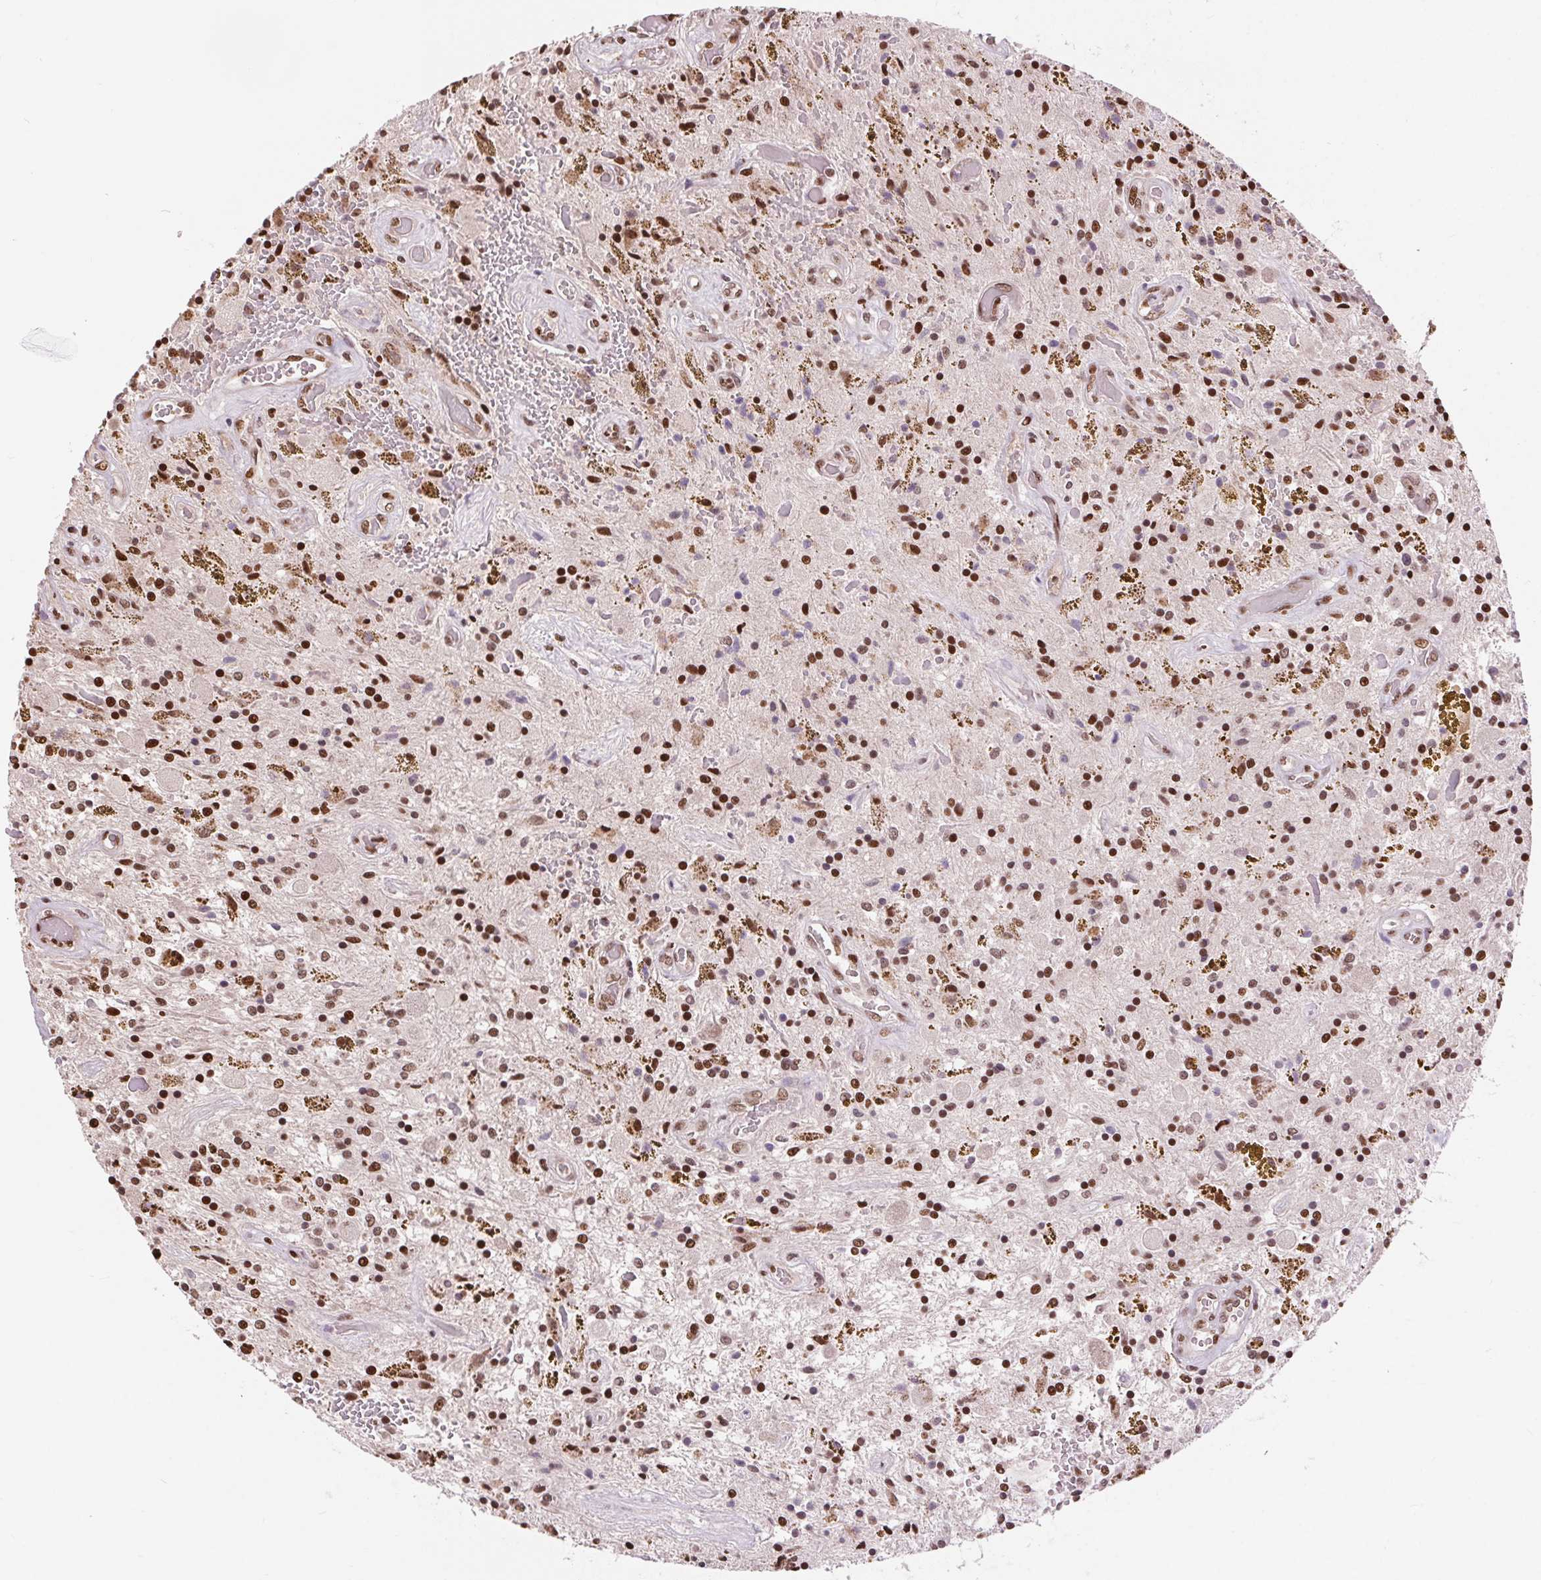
{"staining": {"intensity": "moderate", "quantity": ">75%", "location": "nuclear"}, "tissue": "glioma", "cell_type": "Tumor cells", "image_type": "cancer", "snomed": [{"axis": "morphology", "description": "Glioma, malignant, Low grade"}, {"axis": "topography", "description": "Cerebellum"}], "caption": "Protein expression analysis of human glioma reveals moderate nuclear positivity in approximately >75% of tumor cells.", "gene": "RAD23A", "patient": {"sex": "female", "age": 14}}